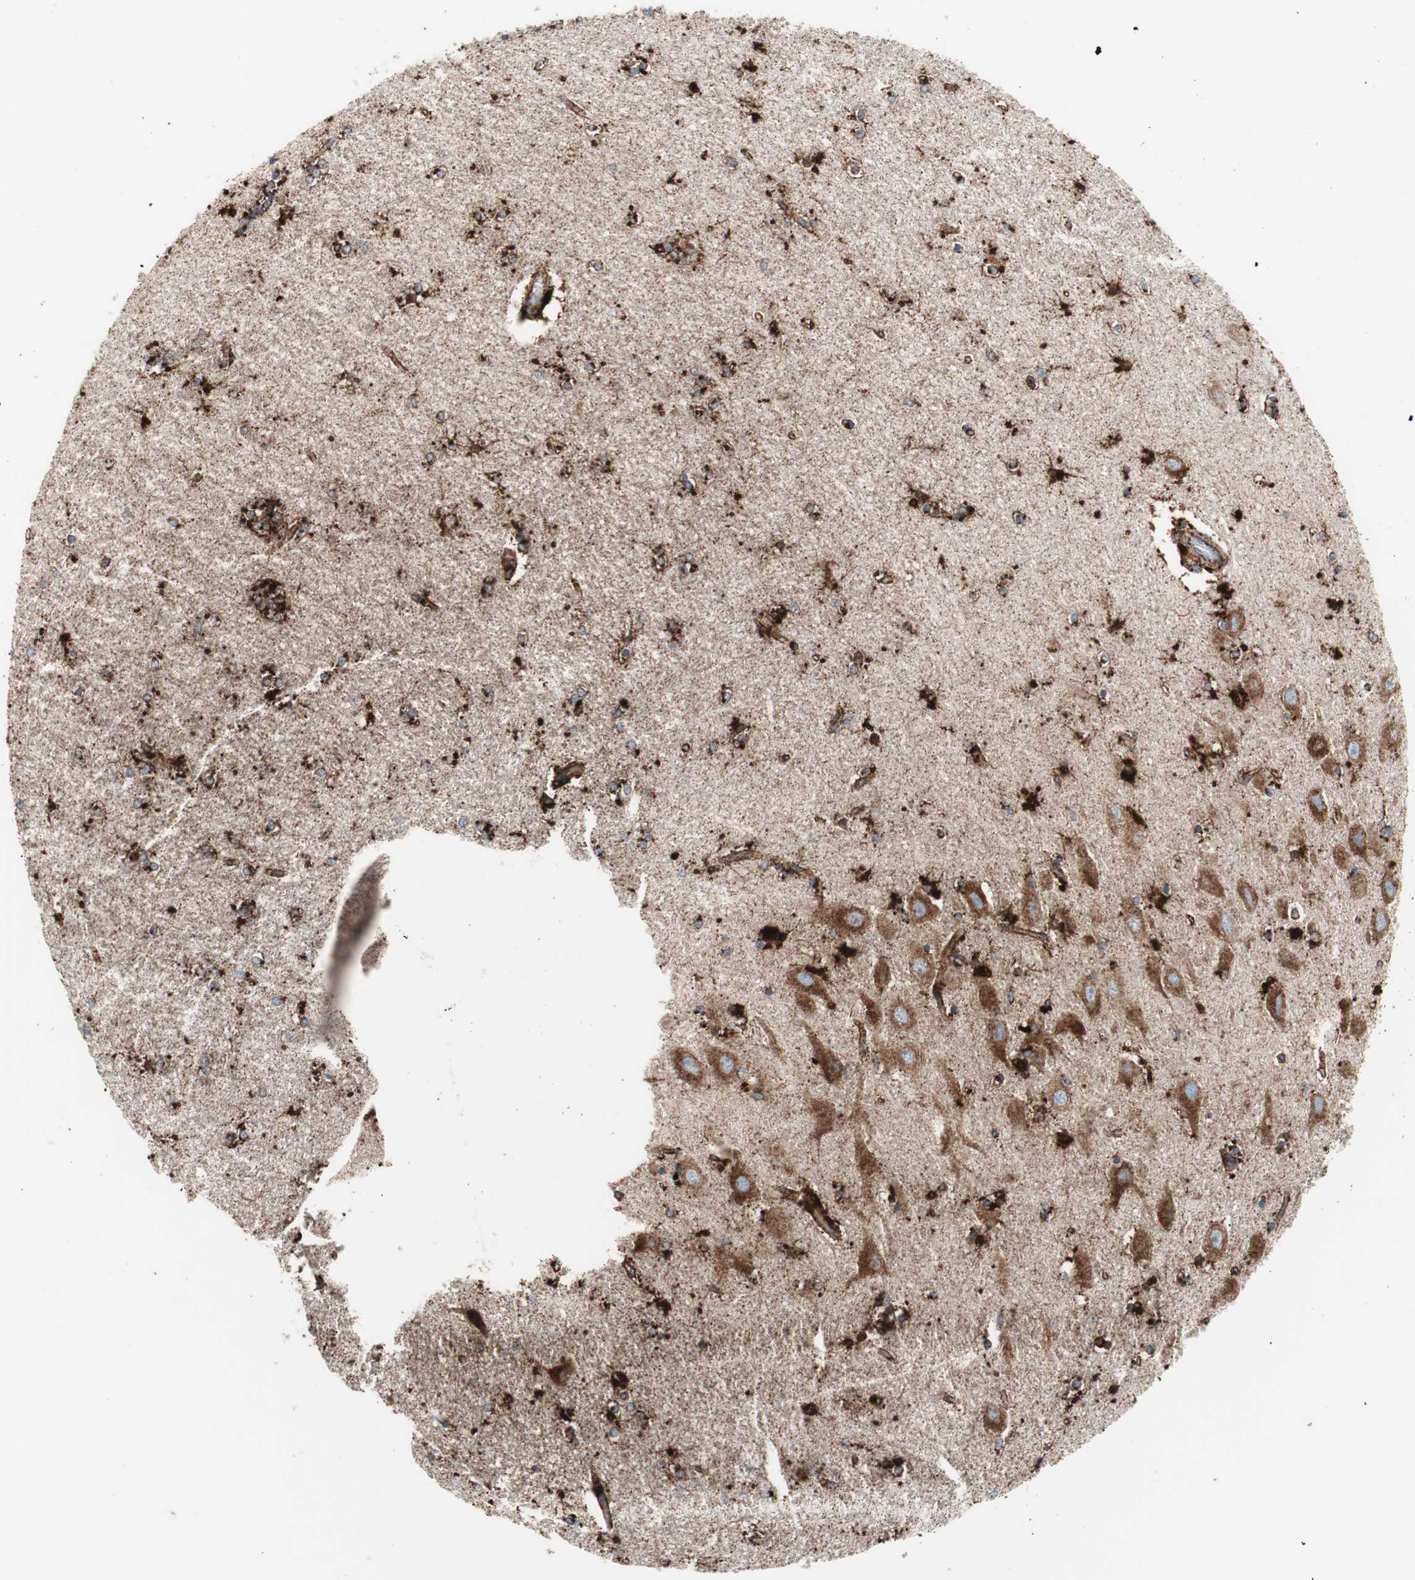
{"staining": {"intensity": "strong", "quantity": ">75%", "location": "cytoplasmic/membranous"}, "tissue": "hippocampus", "cell_type": "Glial cells", "image_type": "normal", "snomed": [{"axis": "morphology", "description": "Normal tissue, NOS"}, {"axis": "topography", "description": "Hippocampus"}], "caption": "Hippocampus stained for a protein (brown) exhibits strong cytoplasmic/membranous positive staining in approximately >75% of glial cells.", "gene": "LAMP1", "patient": {"sex": "female", "age": 54}}